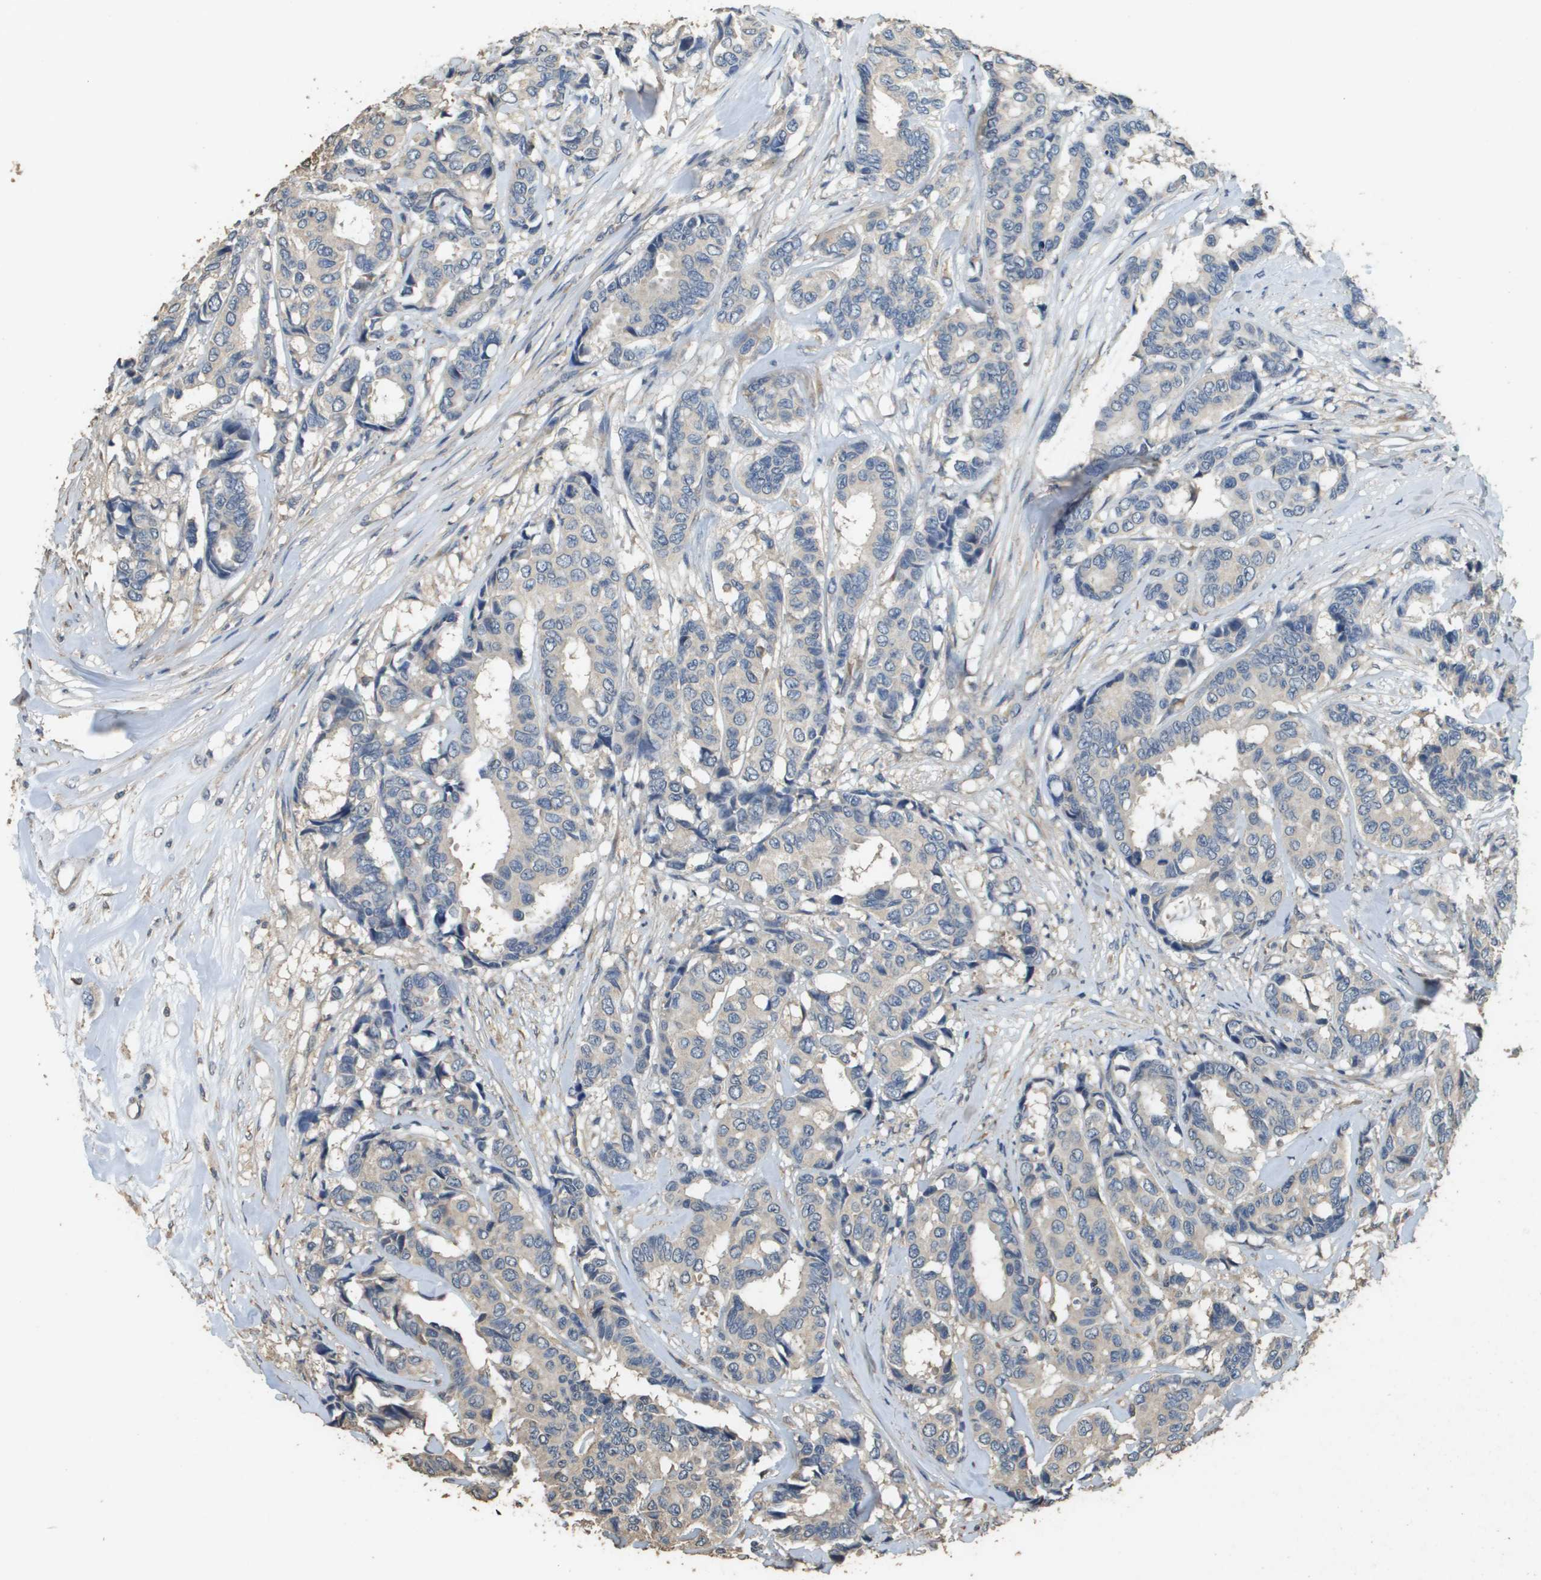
{"staining": {"intensity": "weak", "quantity": "25%-75%", "location": "cytoplasmic/membranous"}, "tissue": "breast cancer", "cell_type": "Tumor cells", "image_type": "cancer", "snomed": [{"axis": "morphology", "description": "Duct carcinoma"}, {"axis": "topography", "description": "Breast"}], "caption": "A photomicrograph of breast intraductal carcinoma stained for a protein reveals weak cytoplasmic/membranous brown staining in tumor cells. The staining is performed using DAB (3,3'-diaminobenzidine) brown chromogen to label protein expression. The nuclei are counter-stained blue using hematoxylin.", "gene": "RAB6B", "patient": {"sex": "female", "age": 87}}